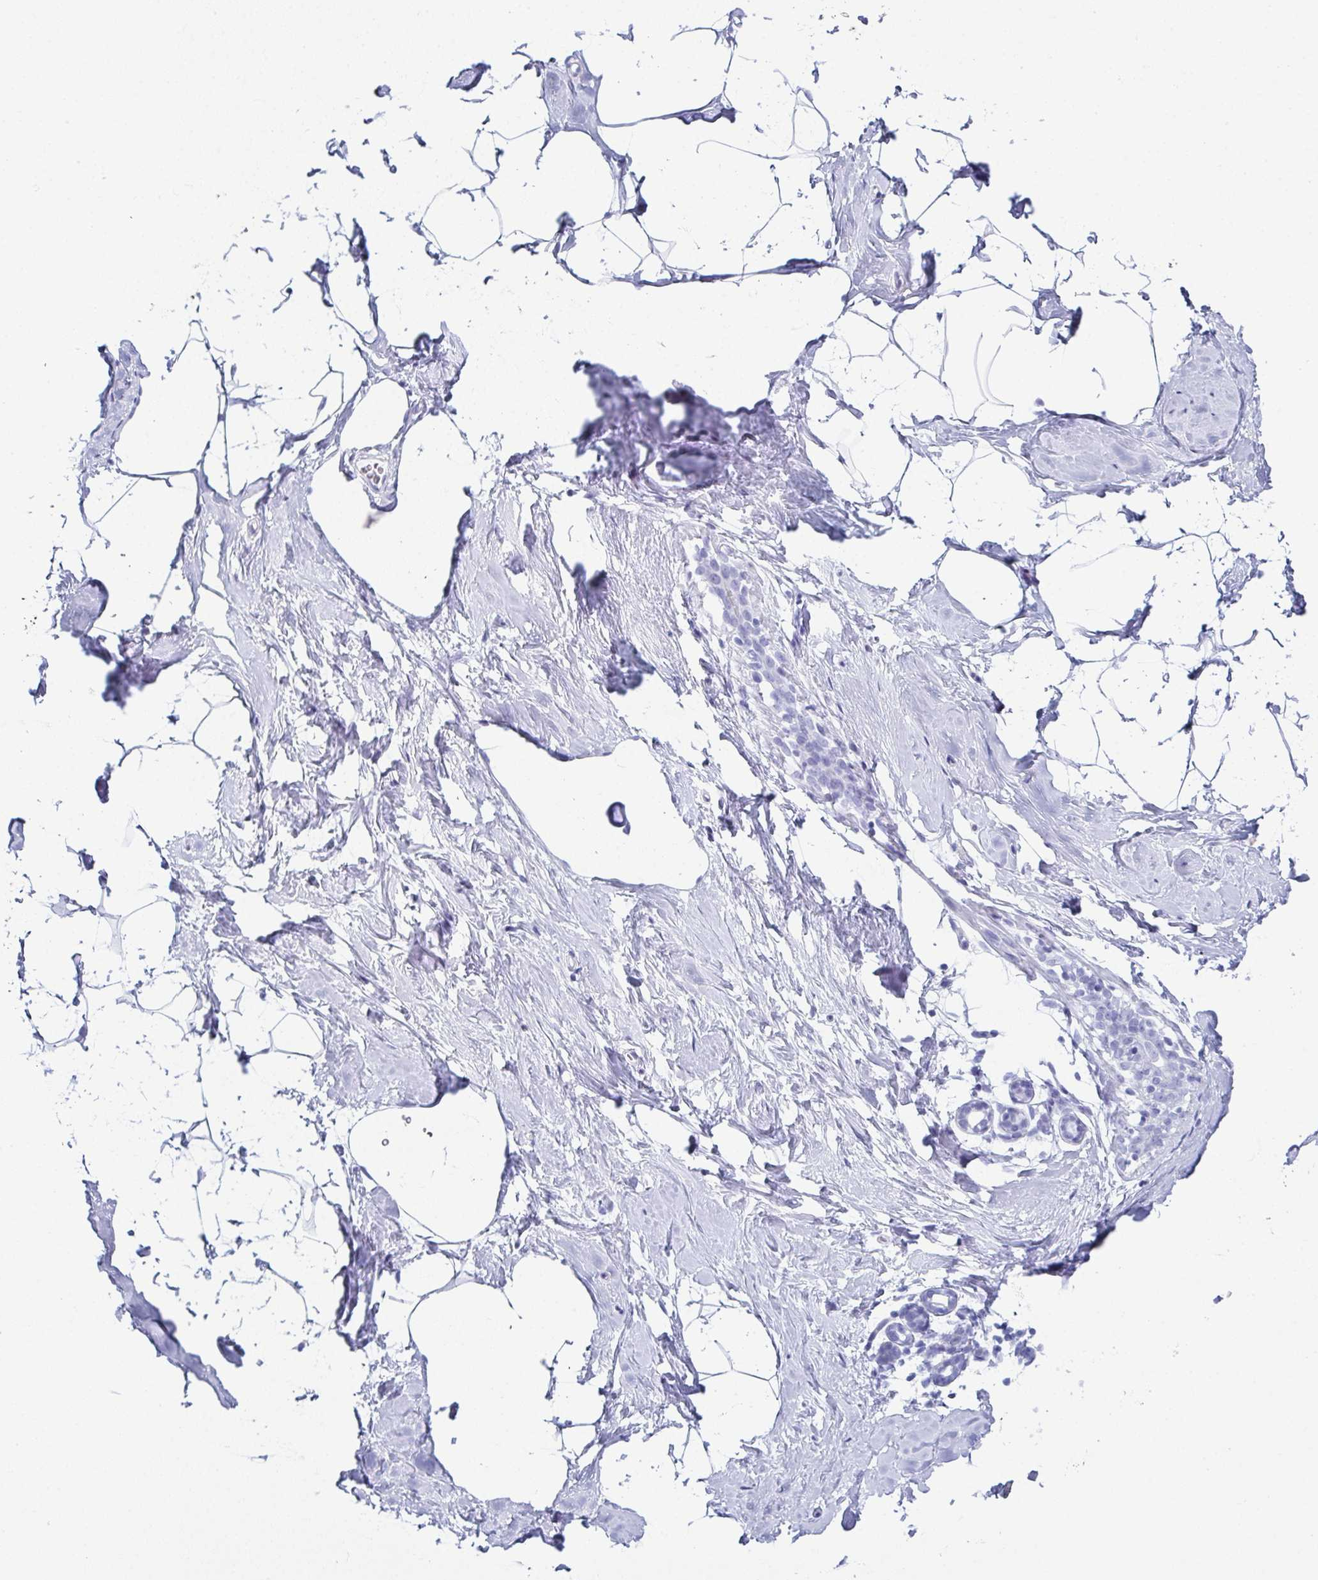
{"staining": {"intensity": "negative", "quantity": "none", "location": "none"}, "tissue": "breast", "cell_type": "Adipocytes", "image_type": "normal", "snomed": [{"axis": "morphology", "description": "Normal tissue, NOS"}, {"axis": "topography", "description": "Breast"}], "caption": "The immunohistochemistry (IHC) image has no significant staining in adipocytes of breast. (DAB IHC, high magnification).", "gene": "ENKUR", "patient": {"sex": "female", "age": 32}}